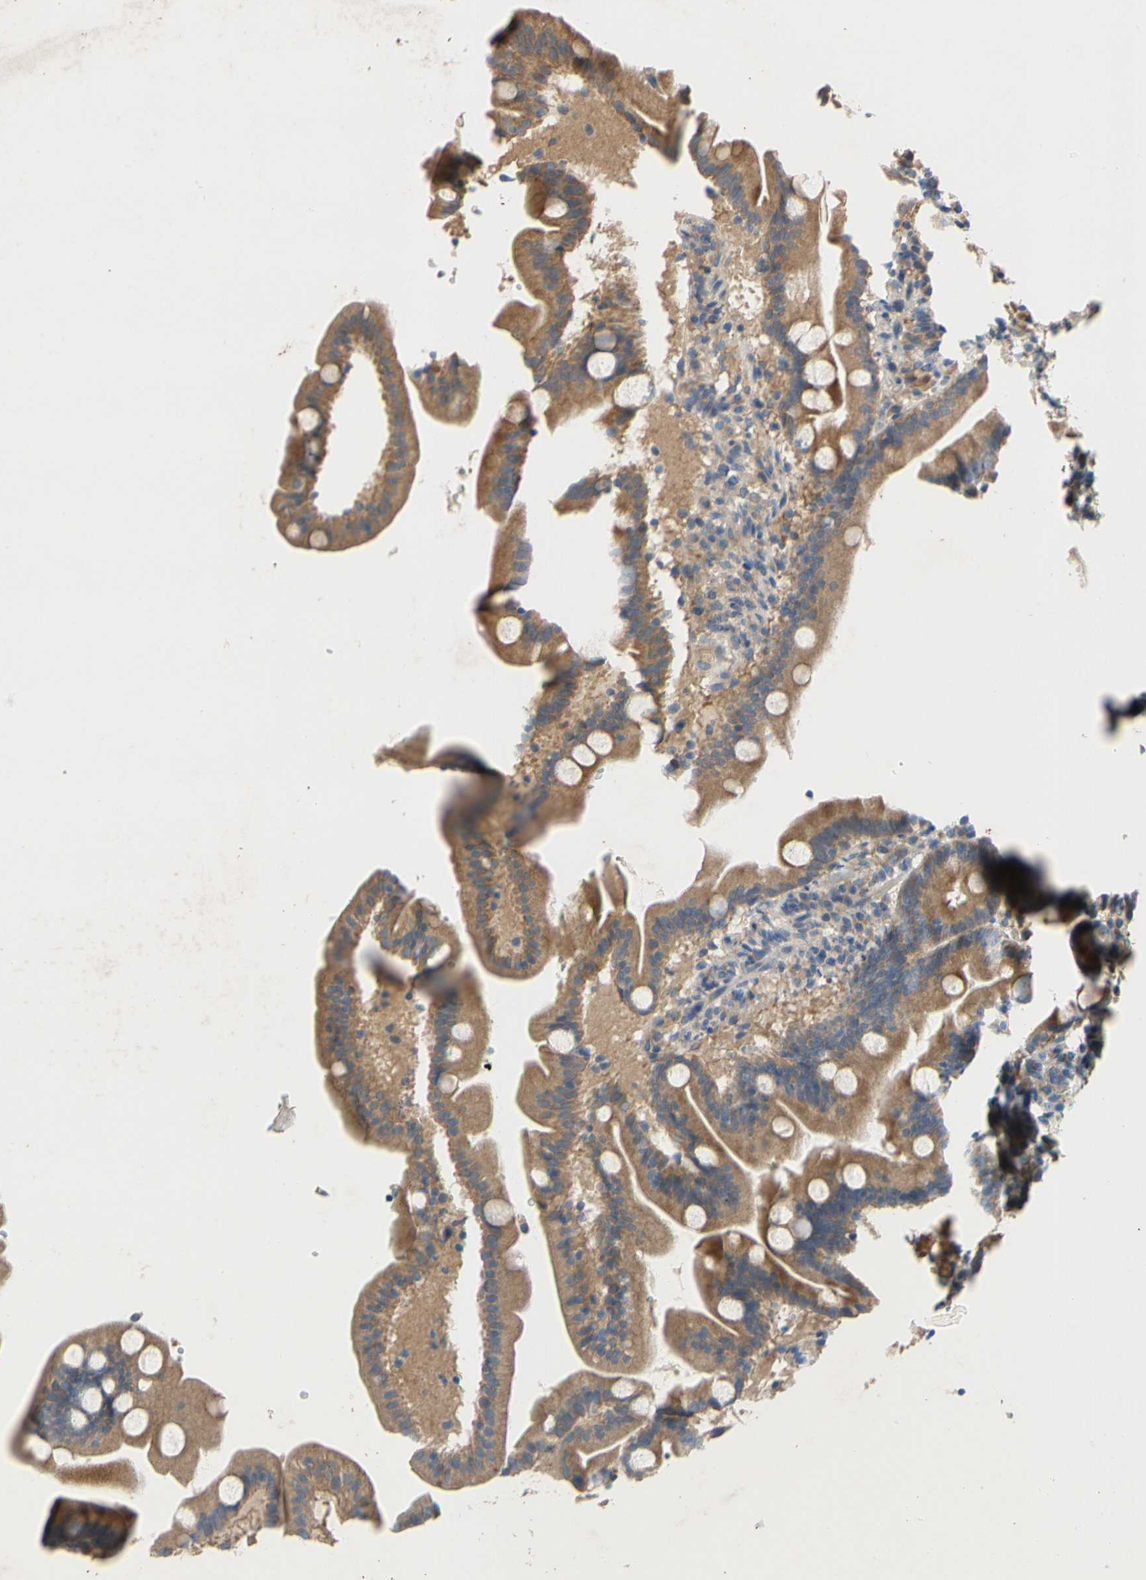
{"staining": {"intensity": "moderate", "quantity": ">75%", "location": "cytoplasmic/membranous"}, "tissue": "duodenum", "cell_type": "Glandular cells", "image_type": "normal", "snomed": [{"axis": "morphology", "description": "Normal tissue, NOS"}, {"axis": "topography", "description": "Duodenum"}], "caption": "Brown immunohistochemical staining in benign human duodenum demonstrates moderate cytoplasmic/membranous staining in about >75% of glandular cells.", "gene": "MBTPS2", "patient": {"sex": "male", "age": 54}}